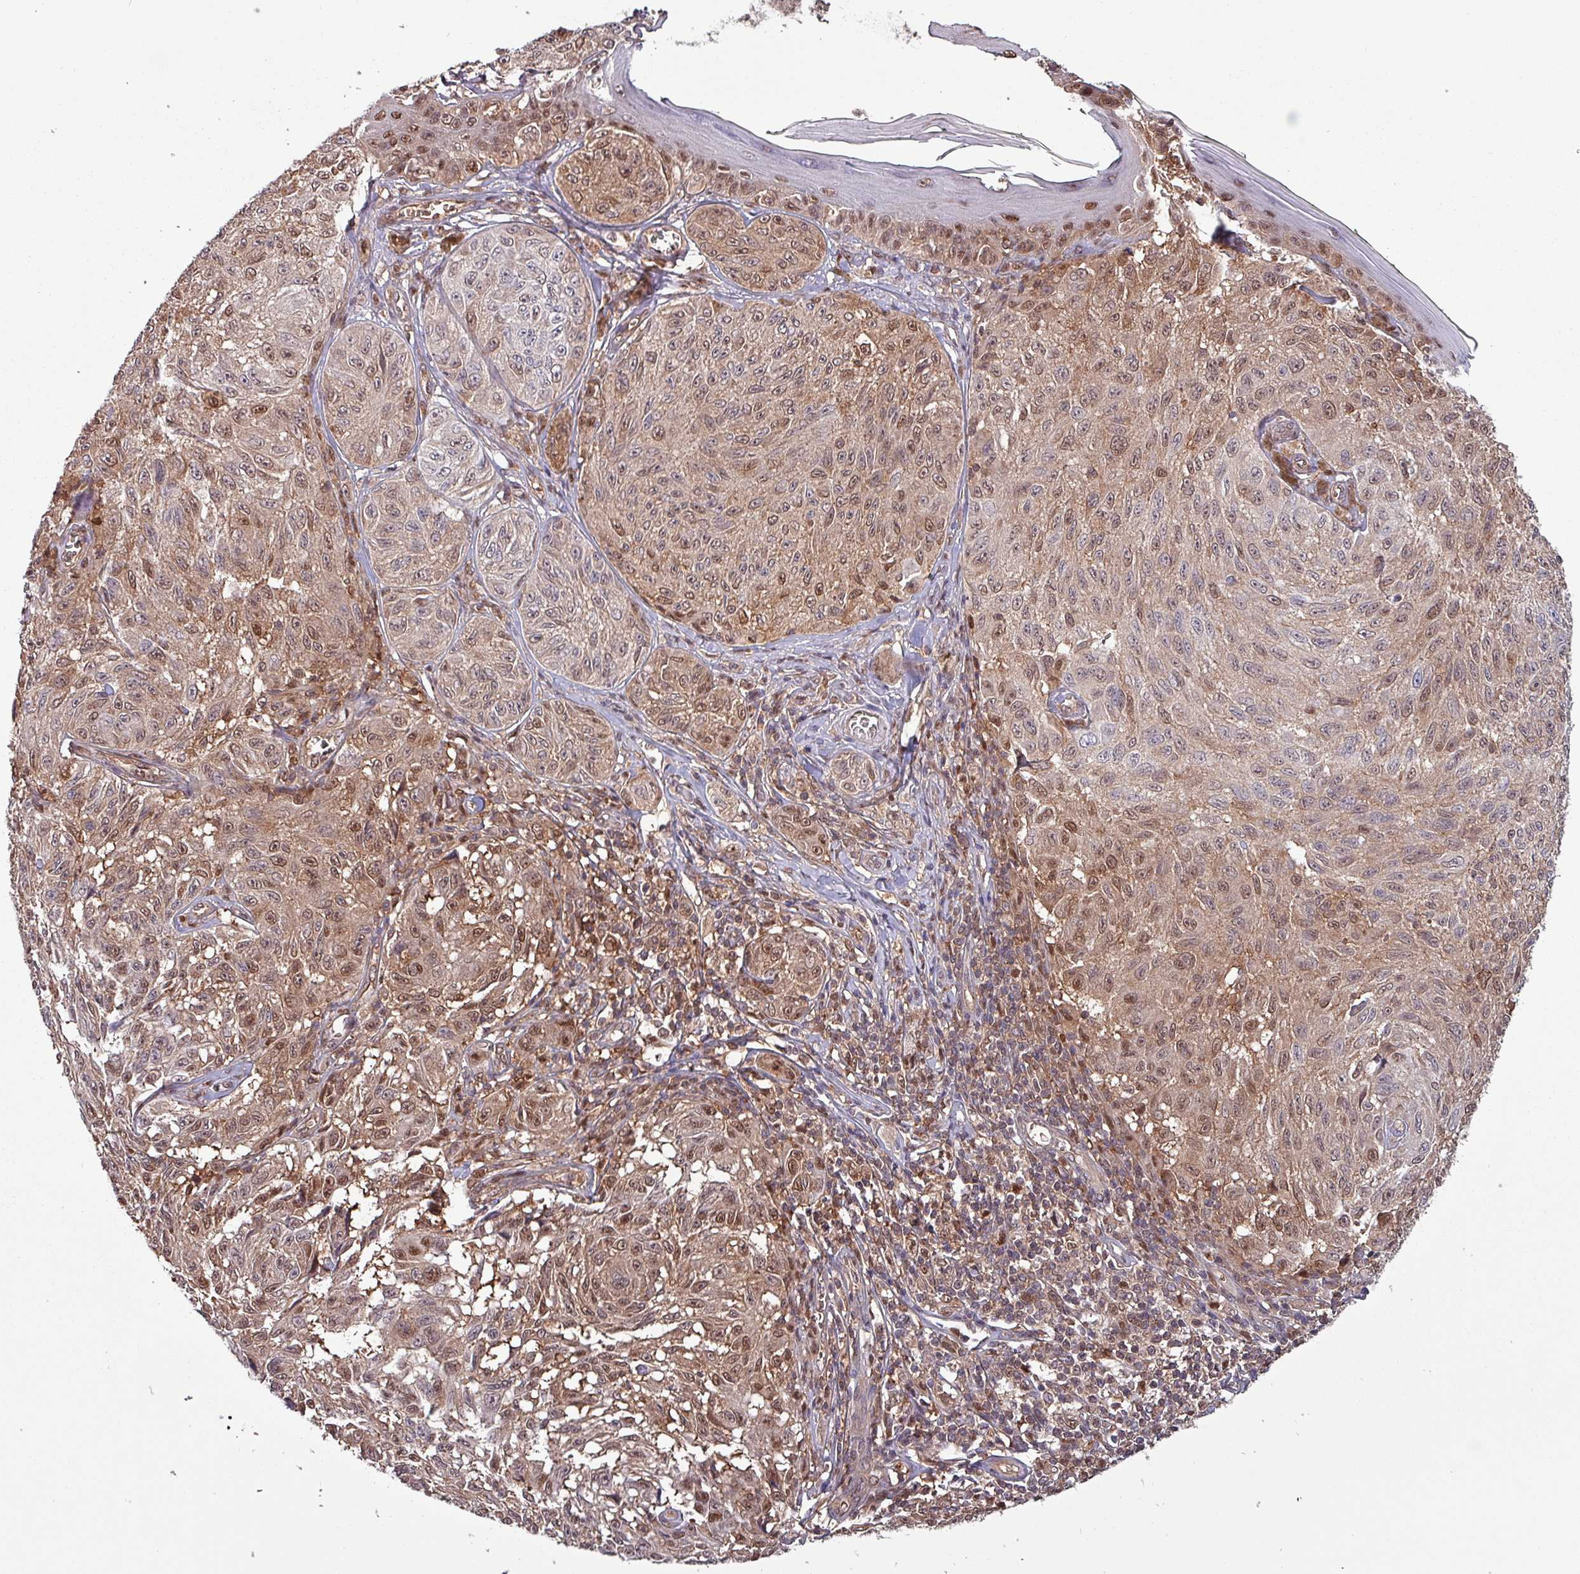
{"staining": {"intensity": "moderate", "quantity": "25%-75%", "location": "cytoplasmic/membranous,nuclear"}, "tissue": "melanoma", "cell_type": "Tumor cells", "image_type": "cancer", "snomed": [{"axis": "morphology", "description": "Malignant melanoma, NOS"}, {"axis": "topography", "description": "Skin"}], "caption": "A brown stain shows moderate cytoplasmic/membranous and nuclear staining of a protein in human melanoma tumor cells. (IHC, brightfield microscopy, high magnification).", "gene": "PSMB8", "patient": {"sex": "male", "age": 68}}